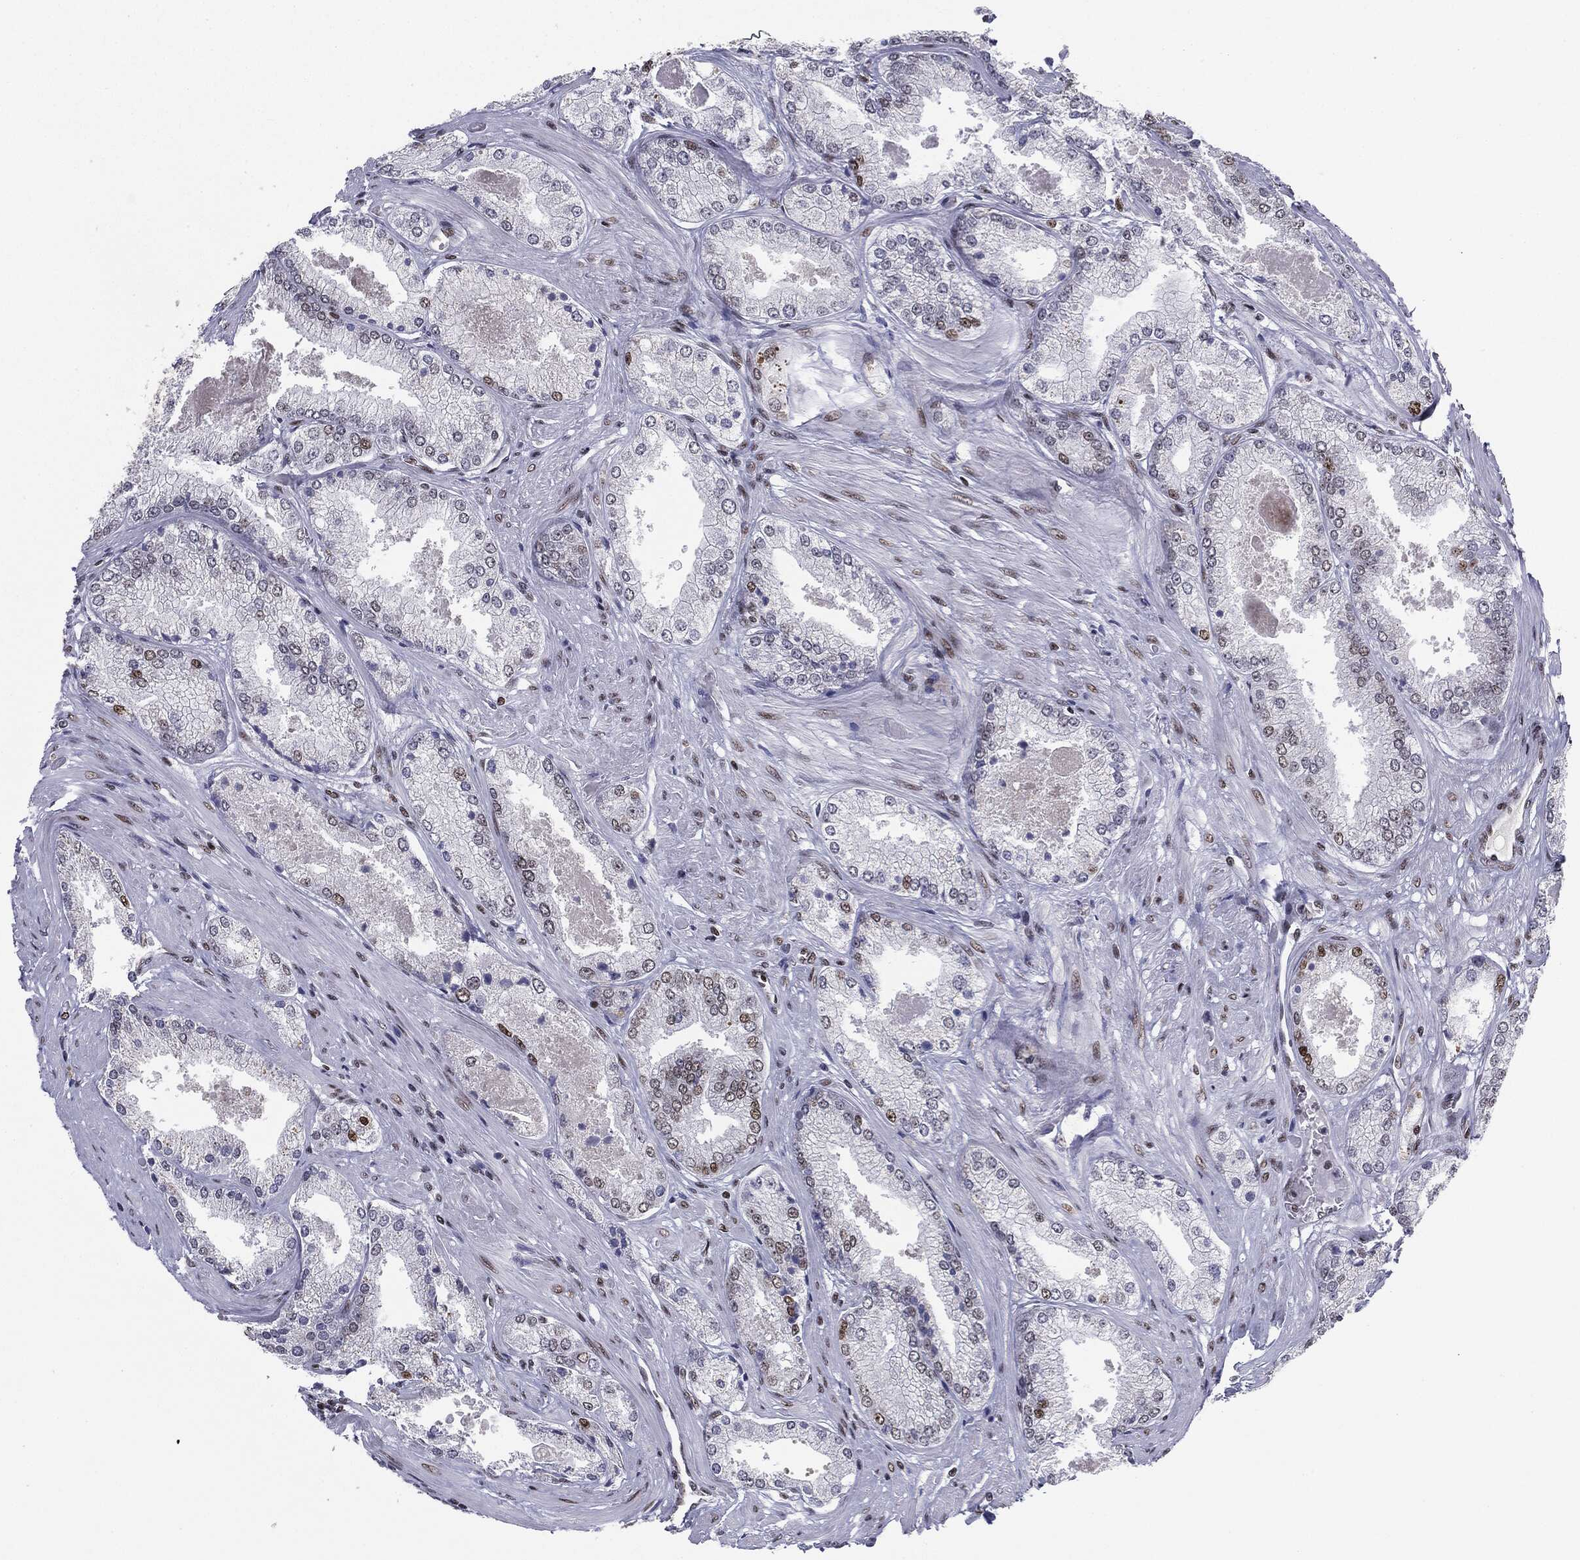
{"staining": {"intensity": "weak", "quantity": "<25%", "location": "nuclear"}, "tissue": "prostate cancer", "cell_type": "Tumor cells", "image_type": "cancer", "snomed": [{"axis": "morphology", "description": "Adenocarcinoma, Low grade"}, {"axis": "topography", "description": "Prostate"}], "caption": "Tumor cells are negative for brown protein staining in prostate cancer (adenocarcinoma (low-grade)).", "gene": "MDC1", "patient": {"sex": "male", "age": 68}}